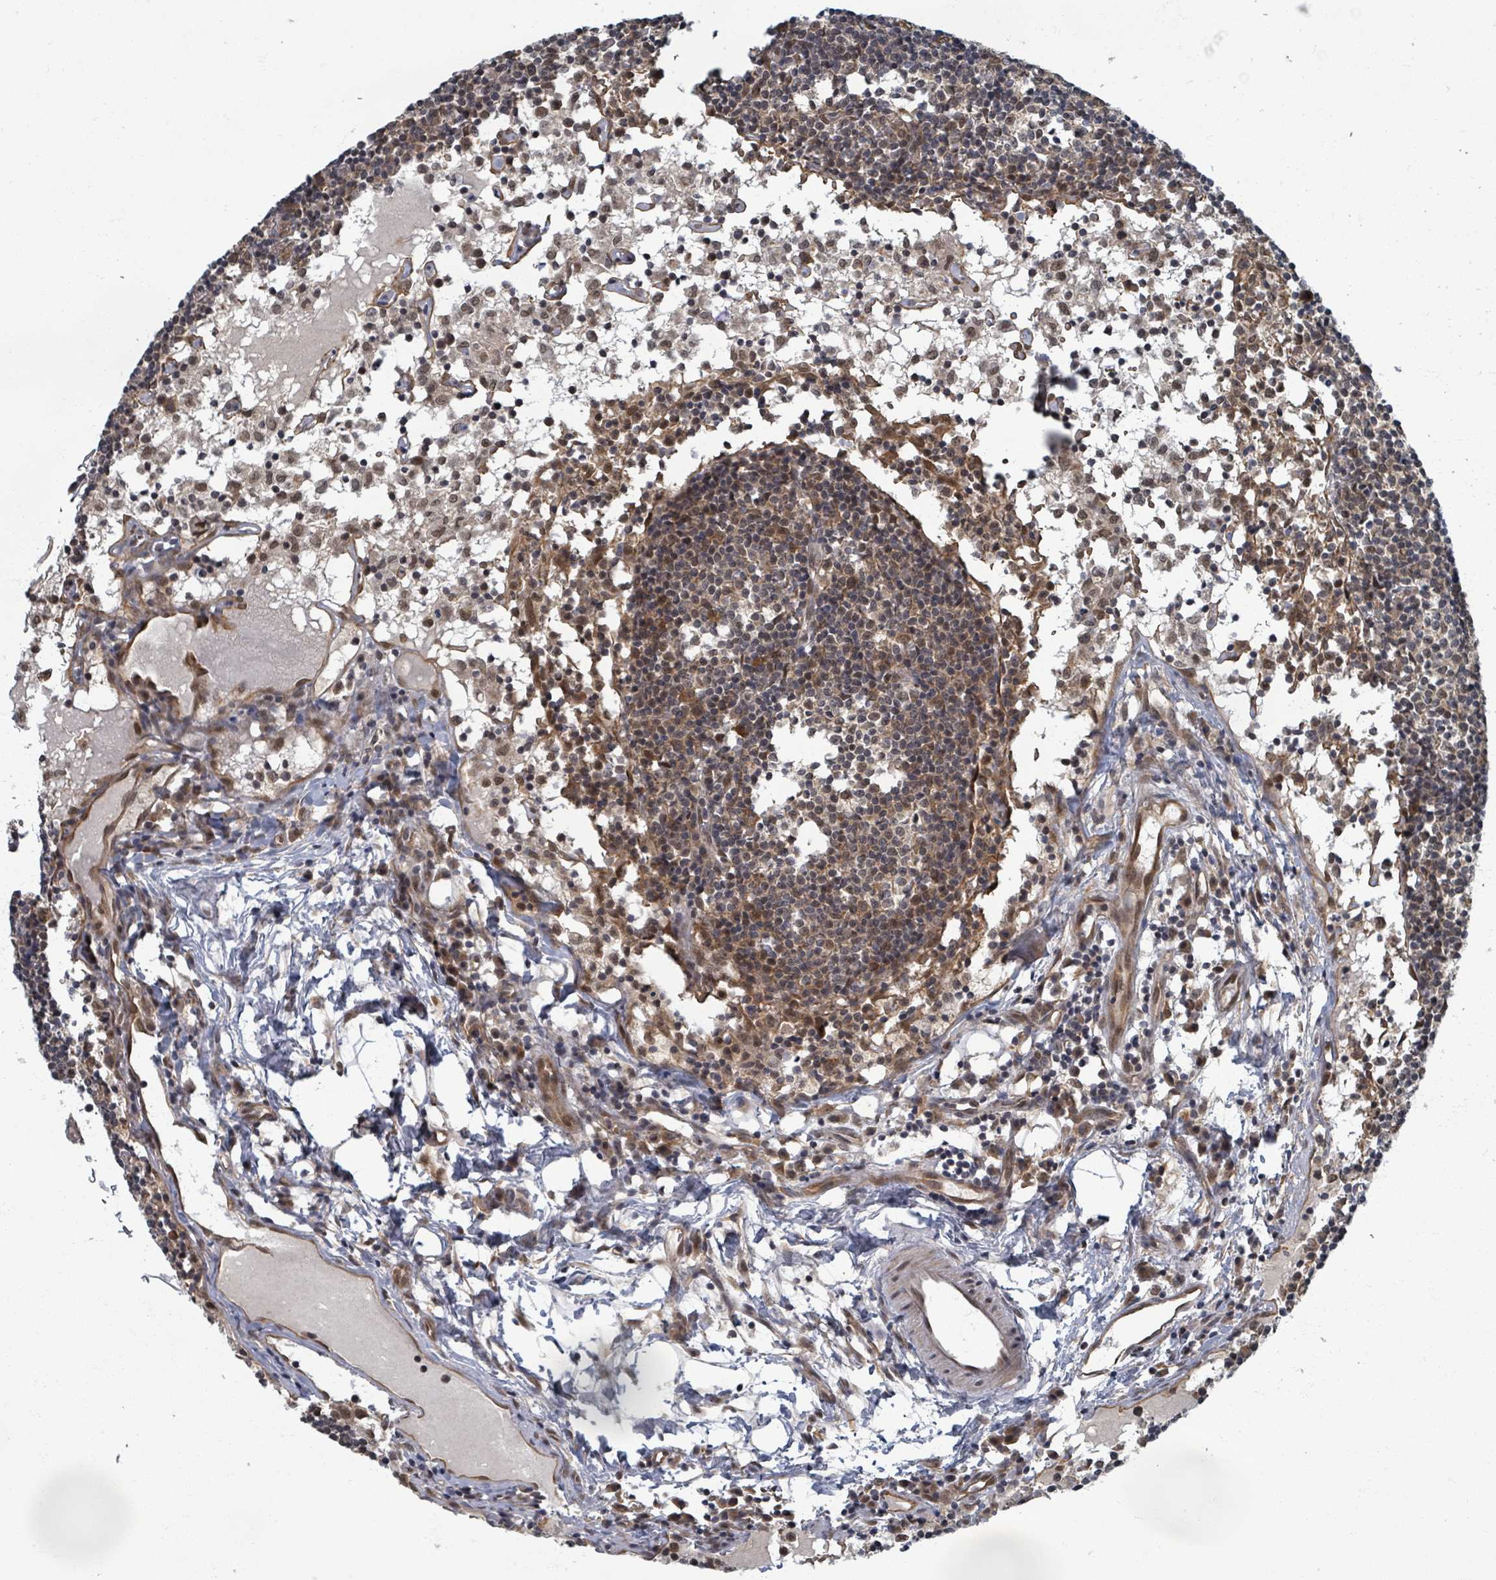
{"staining": {"intensity": "moderate", "quantity": "25%-75%", "location": "nuclear"}, "tissue": "lymph node", "cell_type": "Germinal center cells", "image_type": "normal", "snomed": [{"axis": "morphology", "description": "Normal tissue, NOS"}, {"axis": "topography", "description": "Lymph node"}], "caption": "Germinal center cells show moderate nuclear expression in approximately 25%-75% of cells in unremarkable lymph node.", "gene": "INTS15", "patient": {"sex": "female", "age": 55}}